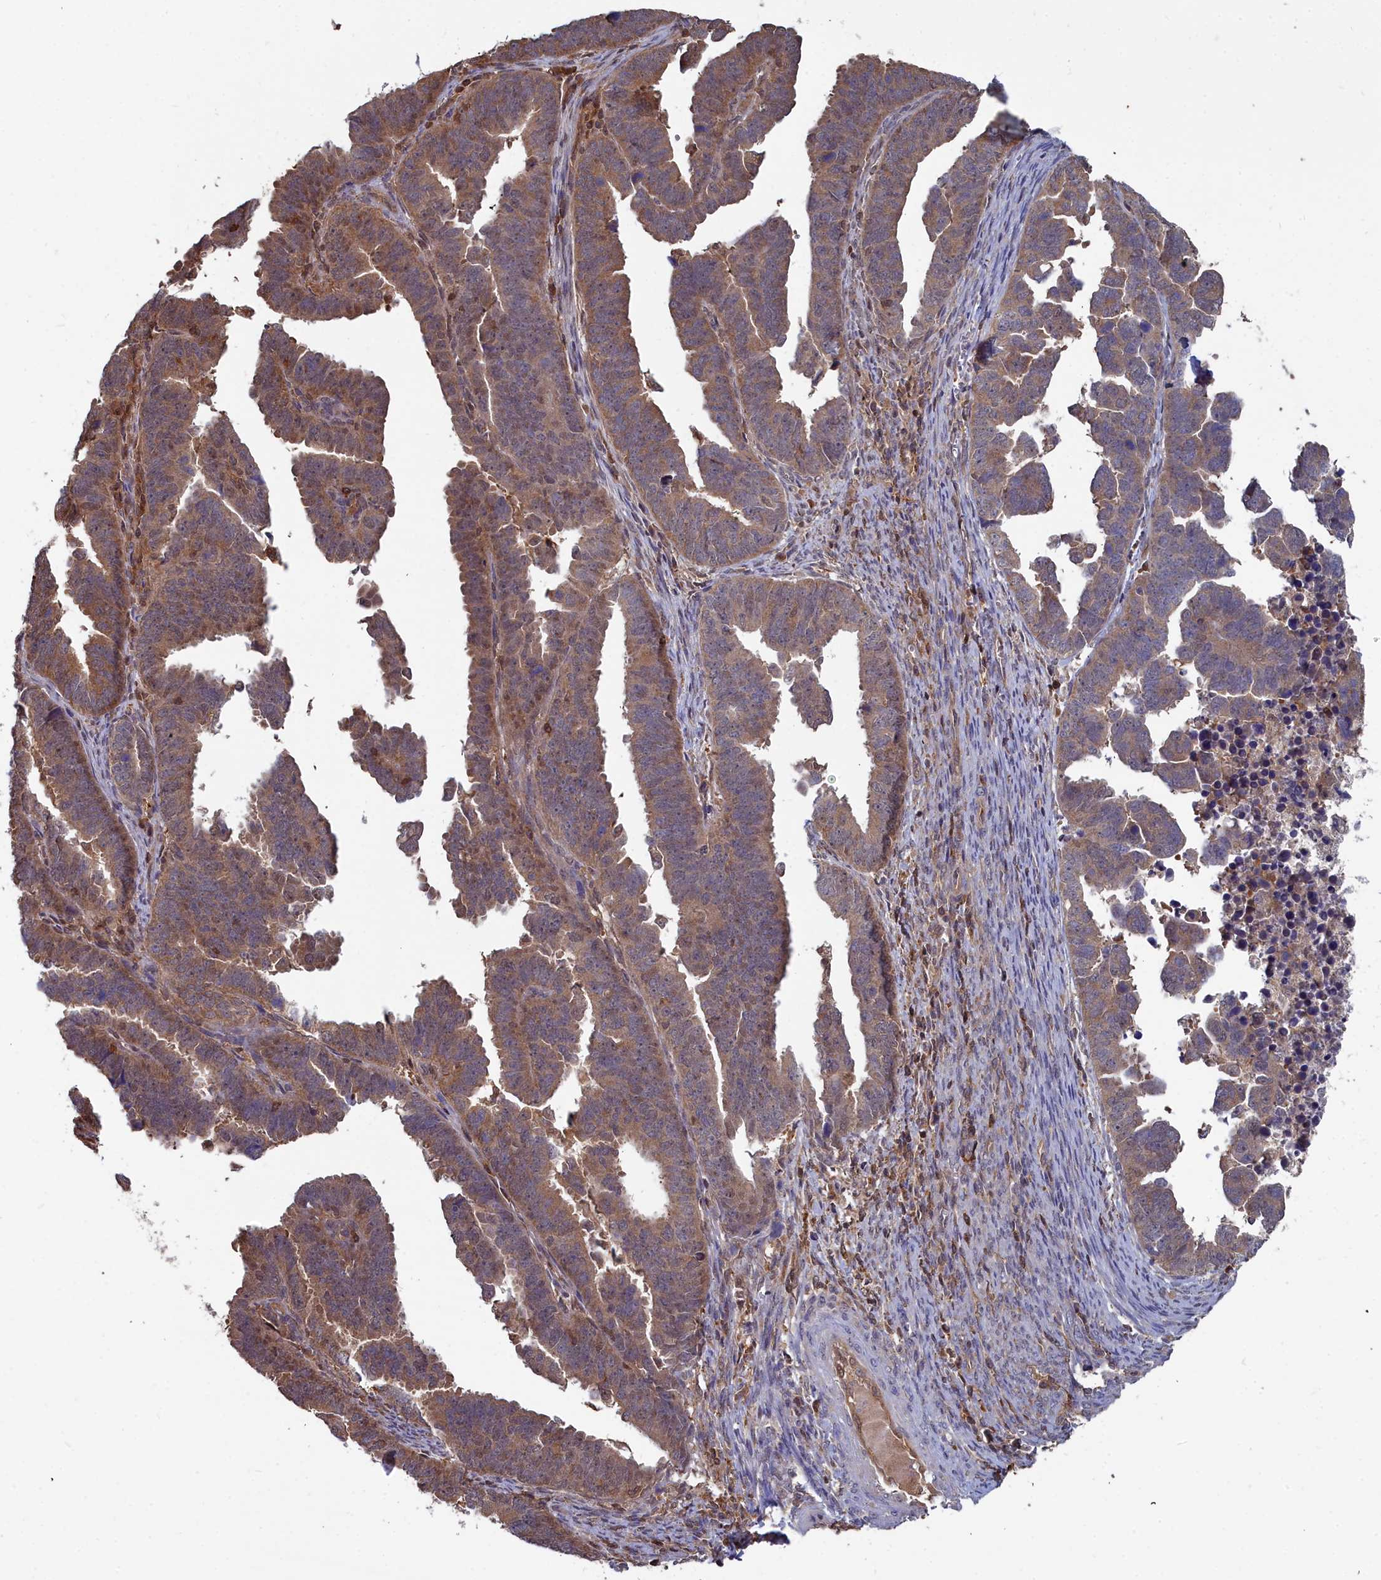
{"staining": {"intensity": "moderate", "quantity": ">75%", "location": "cytoplasmic/membranous"}, "tissue": "endometrial cancer", "cell_type": "Tumor cells", "image_type": "cancer", "snomed": [{"axis": "morphology", "description": "Adenocarcinoma, NOS"}, {"axis": "topography", "description": "Endometrium"}], "caption": "The image shows staining of endometrial cancer, revealing moderate cytoplasmic/membranous protein positivity (brown color) within tumor cells.", "gene": "GFRA2", "patient": {"sex": "female", "age": 75}}